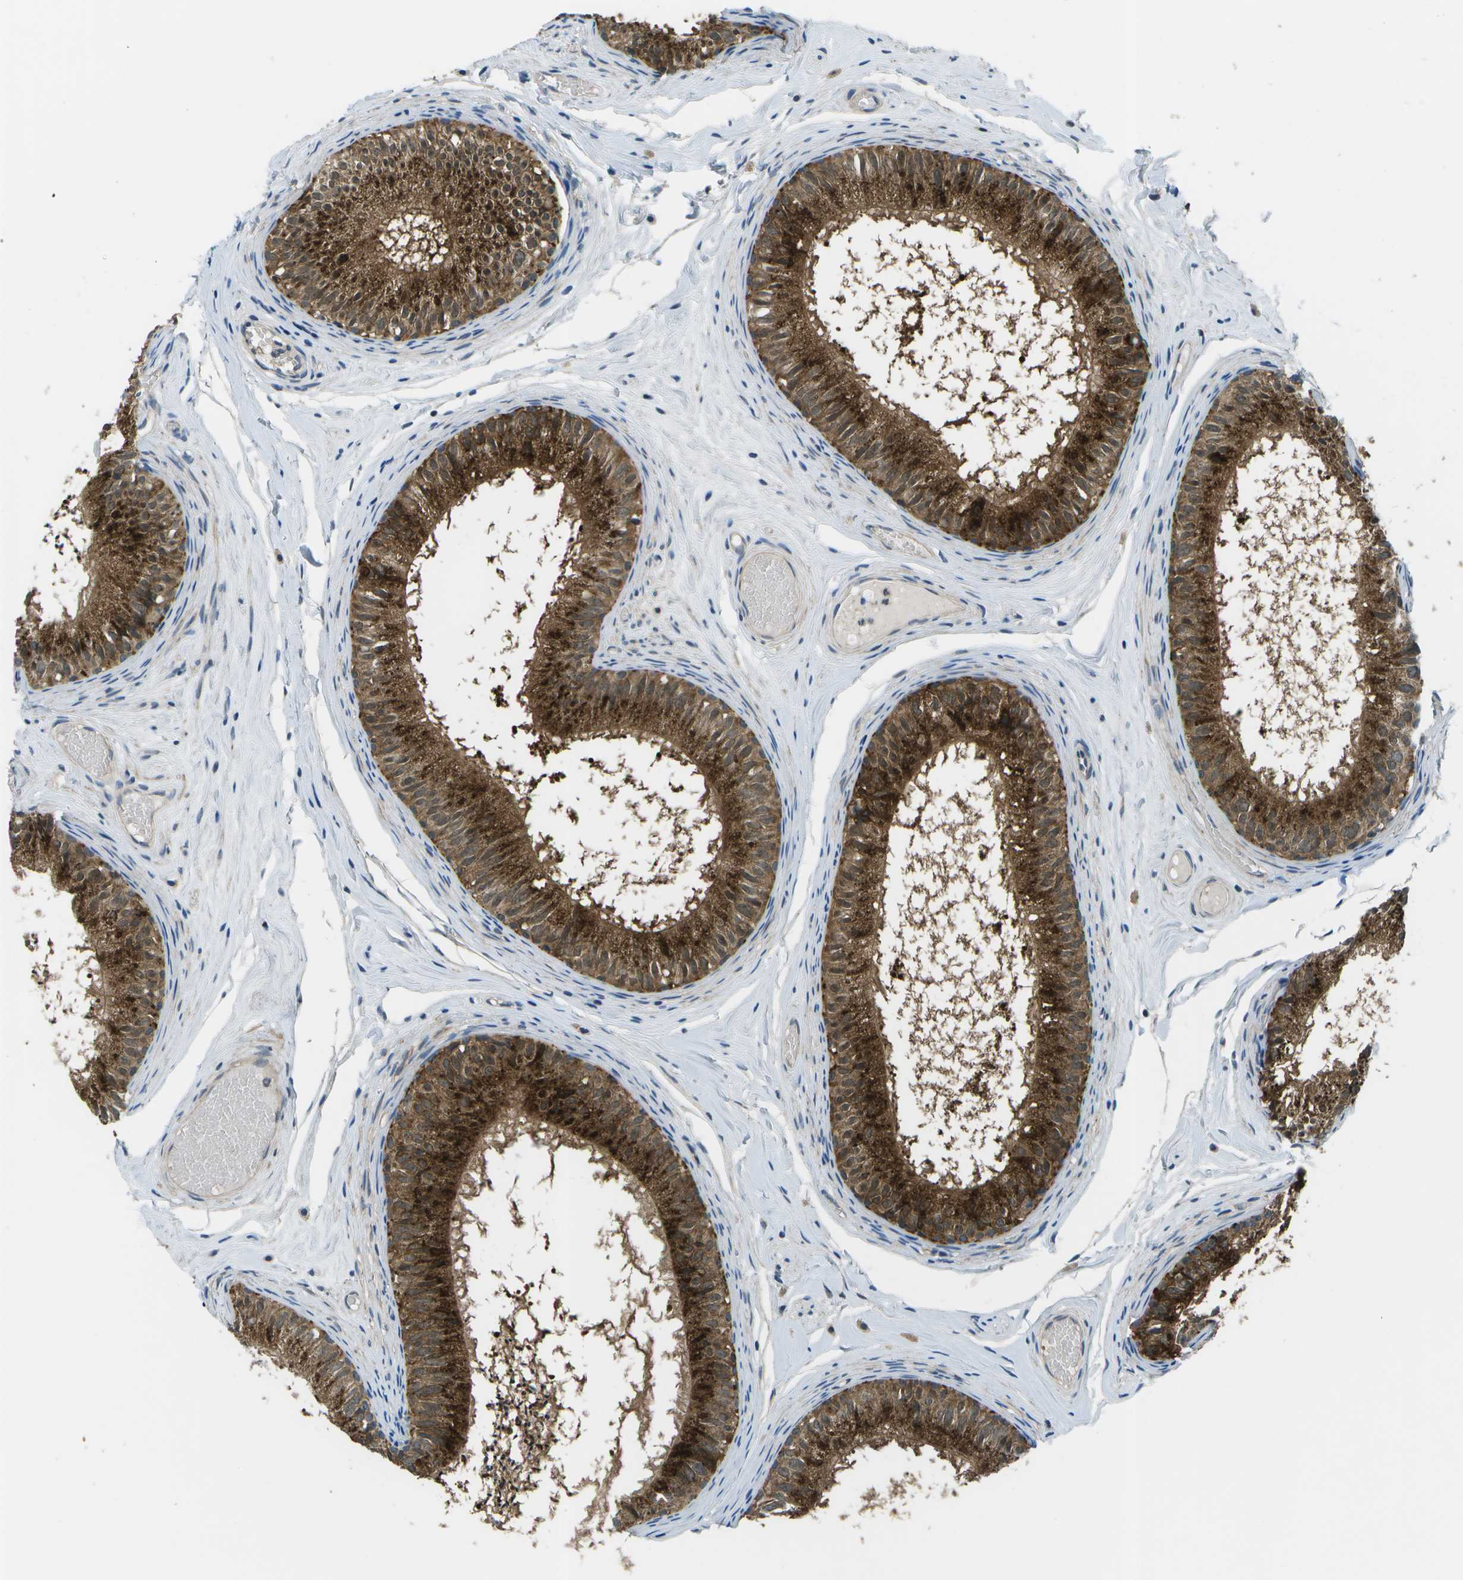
{"staining": {"intensity": "strong", "quantity": ">75%", "location": "cytoplasmic/membranous"}, "tissue": "epididymis", "cell_type": "Glandular cells", "image_type": "normal", "snomed": [{"axis": "morphology", "description": "Normal tissue, NOS"}, {"axis": "topography", "description": "Epididymis"}], "caption": "Normal epididymis displays strong cytoplasmic/membranous expression in approximately >75% of glandular cells, visualized by immunohistochemistry.", "gene": "ENPP5", "patient": {"sex": "male", "age": 46}}